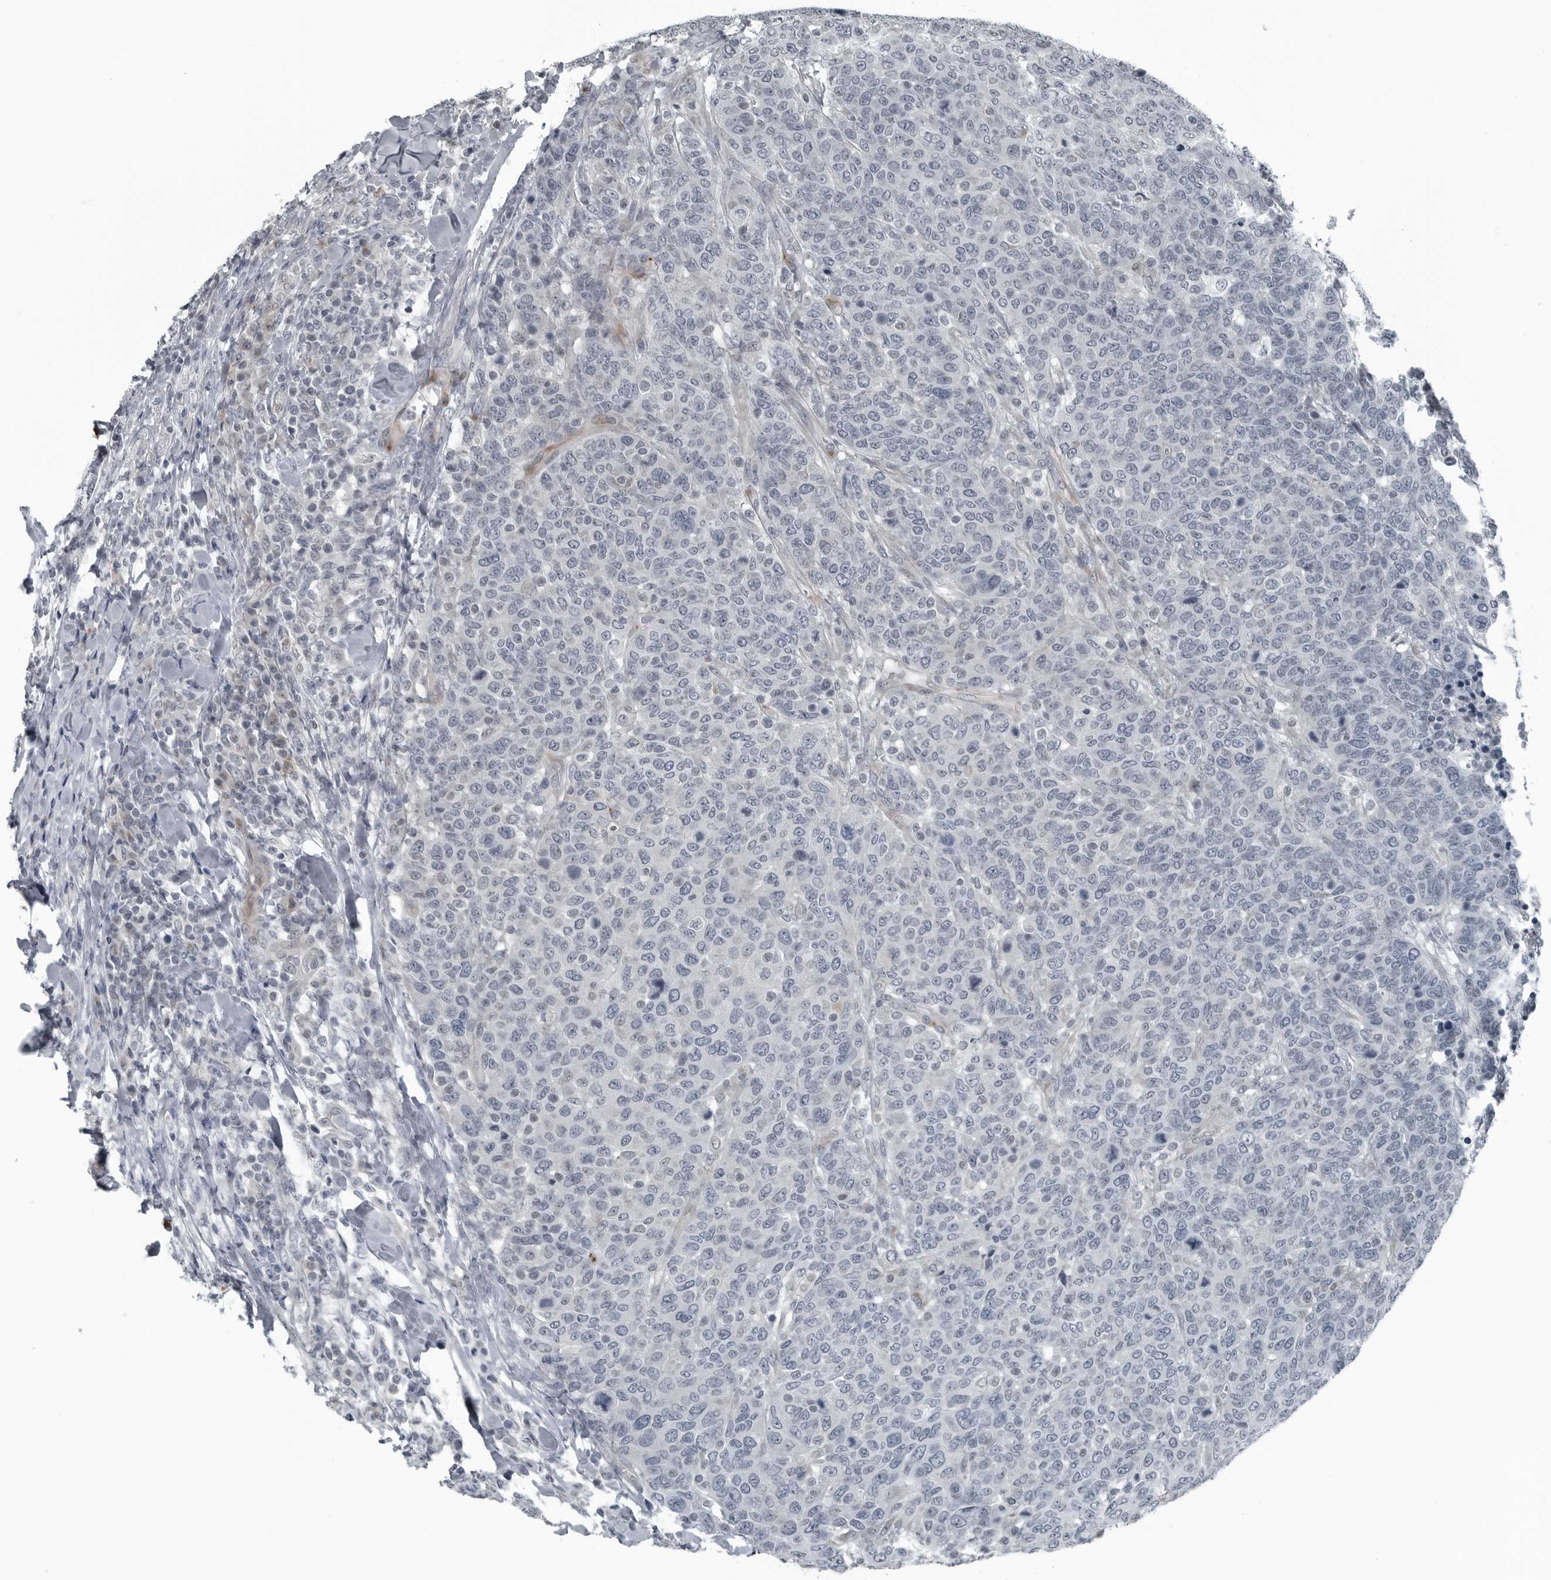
{"staining": {"intensity": "negative", "quantity": "none", "location": "none"}, "tissue": "breast cancer", "cell_type": "Tumor cells", "image_type": "cancer", "snomed": [{"axis": "morphology", "description": "Duct carcinoma"}, {"axis": "topography", "description": "Breast"}], "caption": "This image is of invasive ductal carcinoma (breast) stained with immunohistochemistry (IHC) to label a protein in brown with the nuclei are counter-stained blue. There is no staining in tumor cells.", "gene": "GAK", "patient": {"sex": "female", "age": 37}}